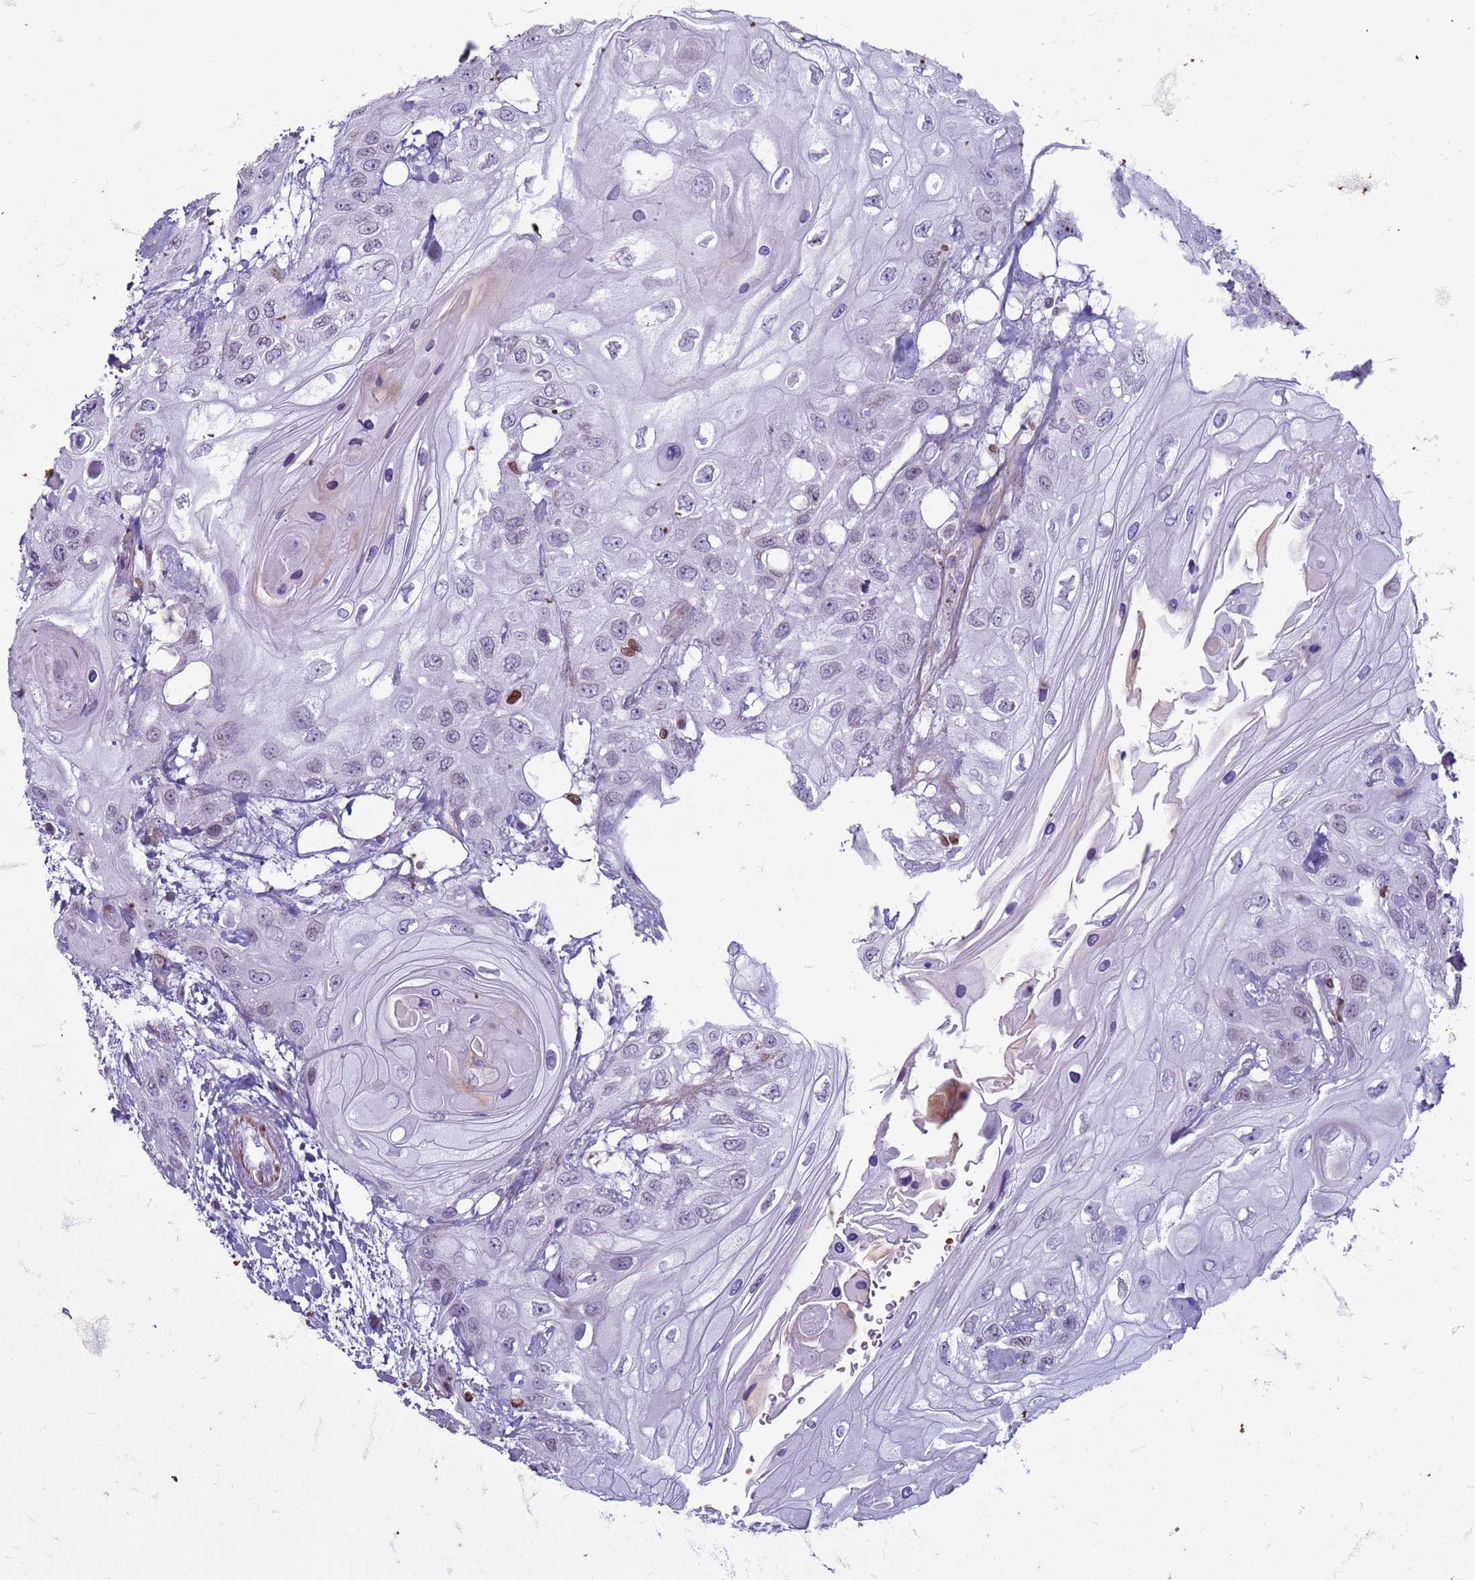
{"staining": {"intensity": "negative", "quantity": "none", "location": "none"}, "tissue": "head and neck cancer", "cell_type": "Tumor cells", "image_type": "cancer", "snomed": [{"axis": "morphology", "description": "Squamous cell carcinoma, NOS"}, {"axis": "topography", "description": "Head-Neck"}], "caption": "Tumor cells are negative for protein expression in human squamous cell carcinoma (head and neck). (DAB immunohistochemistry visualized using brightfield microscopy, high magnification).", "gene": "METTL25B", "patient": {"sex": "female", "age": 43}}